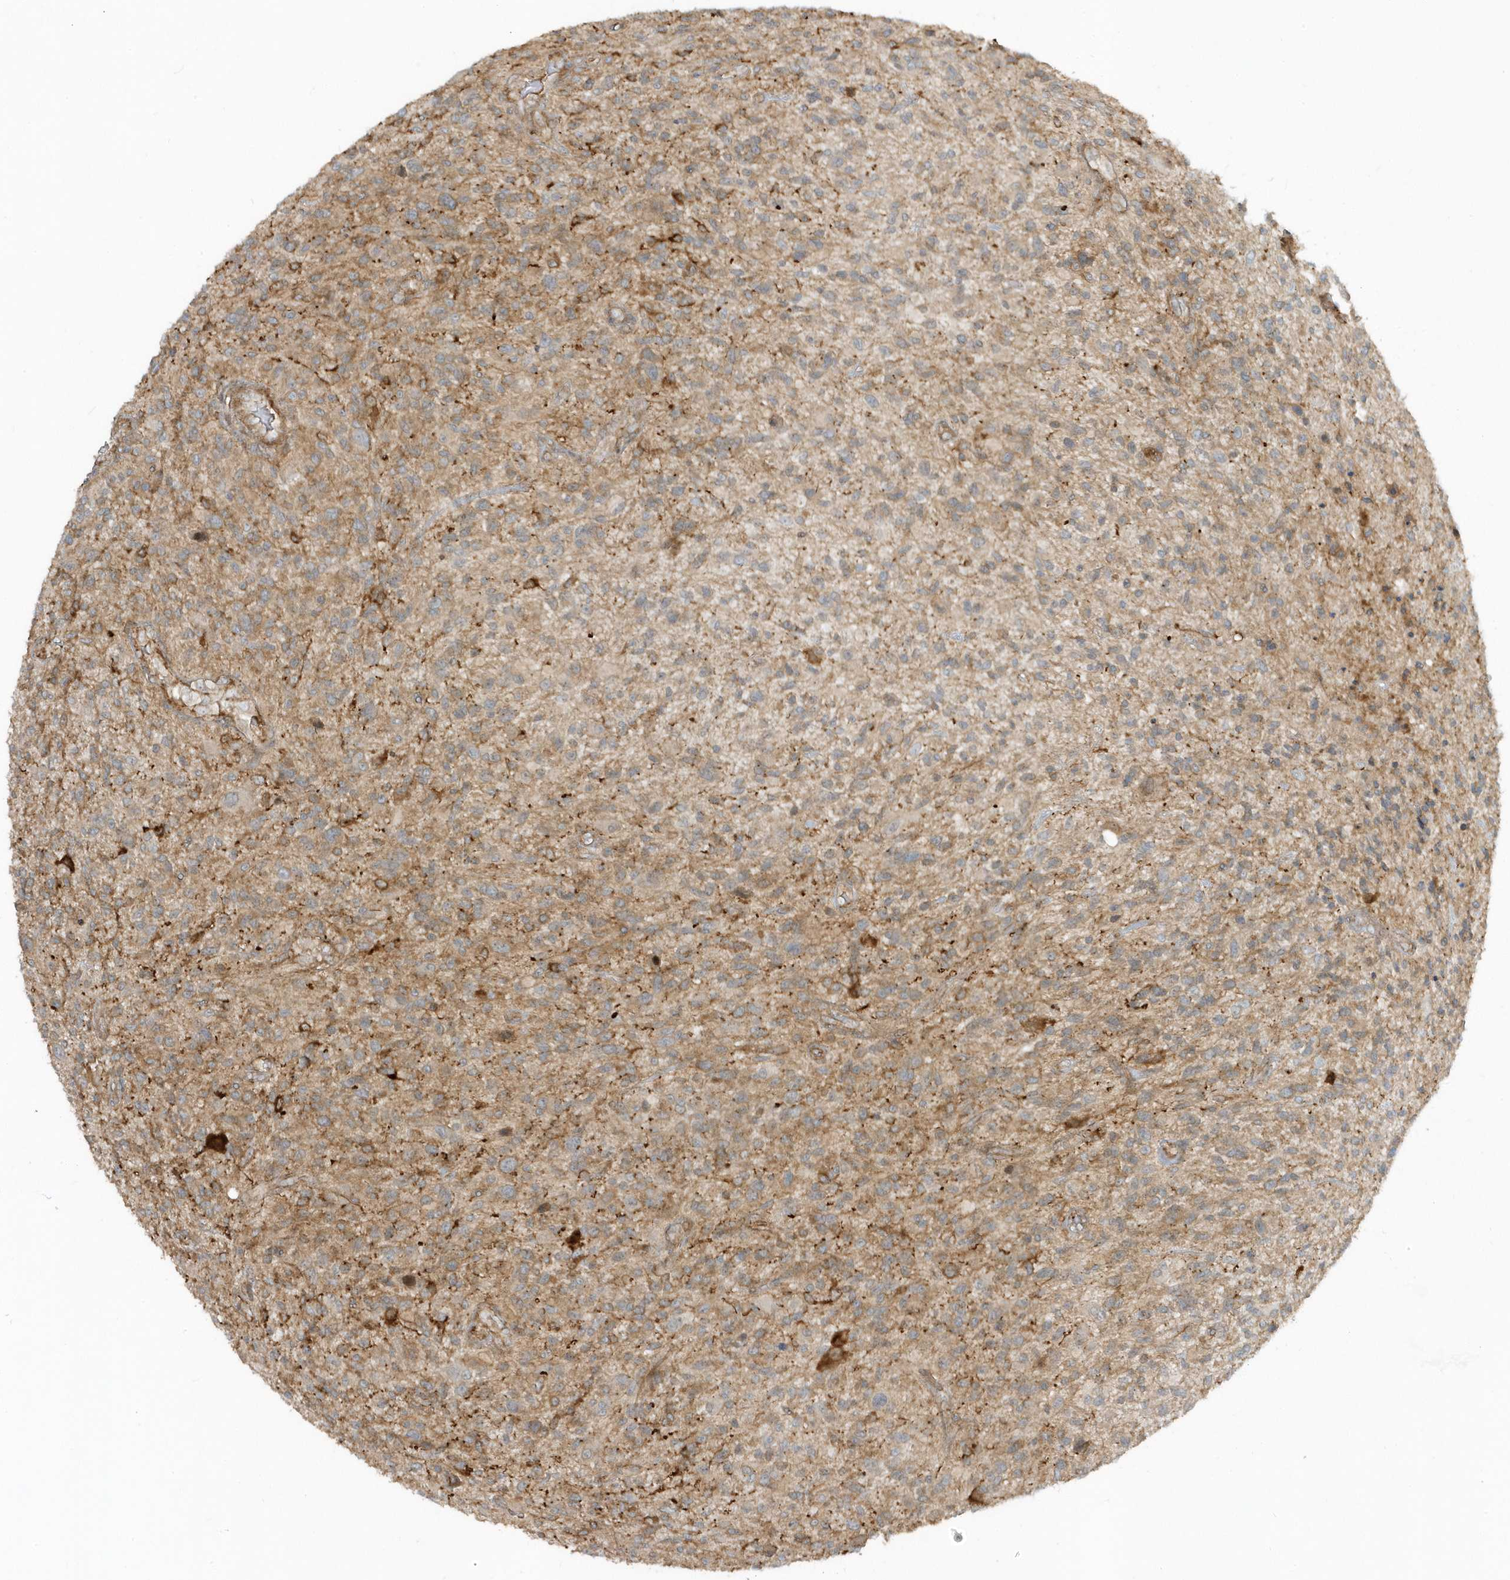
{"staining": {"intensity": "weak", "quantity": "25%-75%", "location": "cytoplasmic/membranous"}, "tissue": "glioma", "cell_type": "Tumor cells", "image_type": "cancer", "snomed": [{"axis": "morphology", "description": "Glioma, malignant, High grade"}, {"axis": "topography", "description": "Brain"}], "caption": "This photomicrograph displays glioma stained with IHC to label a protein in brown. The cytoplasmic/membranous of tumor cells show weak positivity for the protein. Nuclei are counter-stained blue.", "gene": "ZBTB8A", "patient": {"sex": "male", "age": 47}}